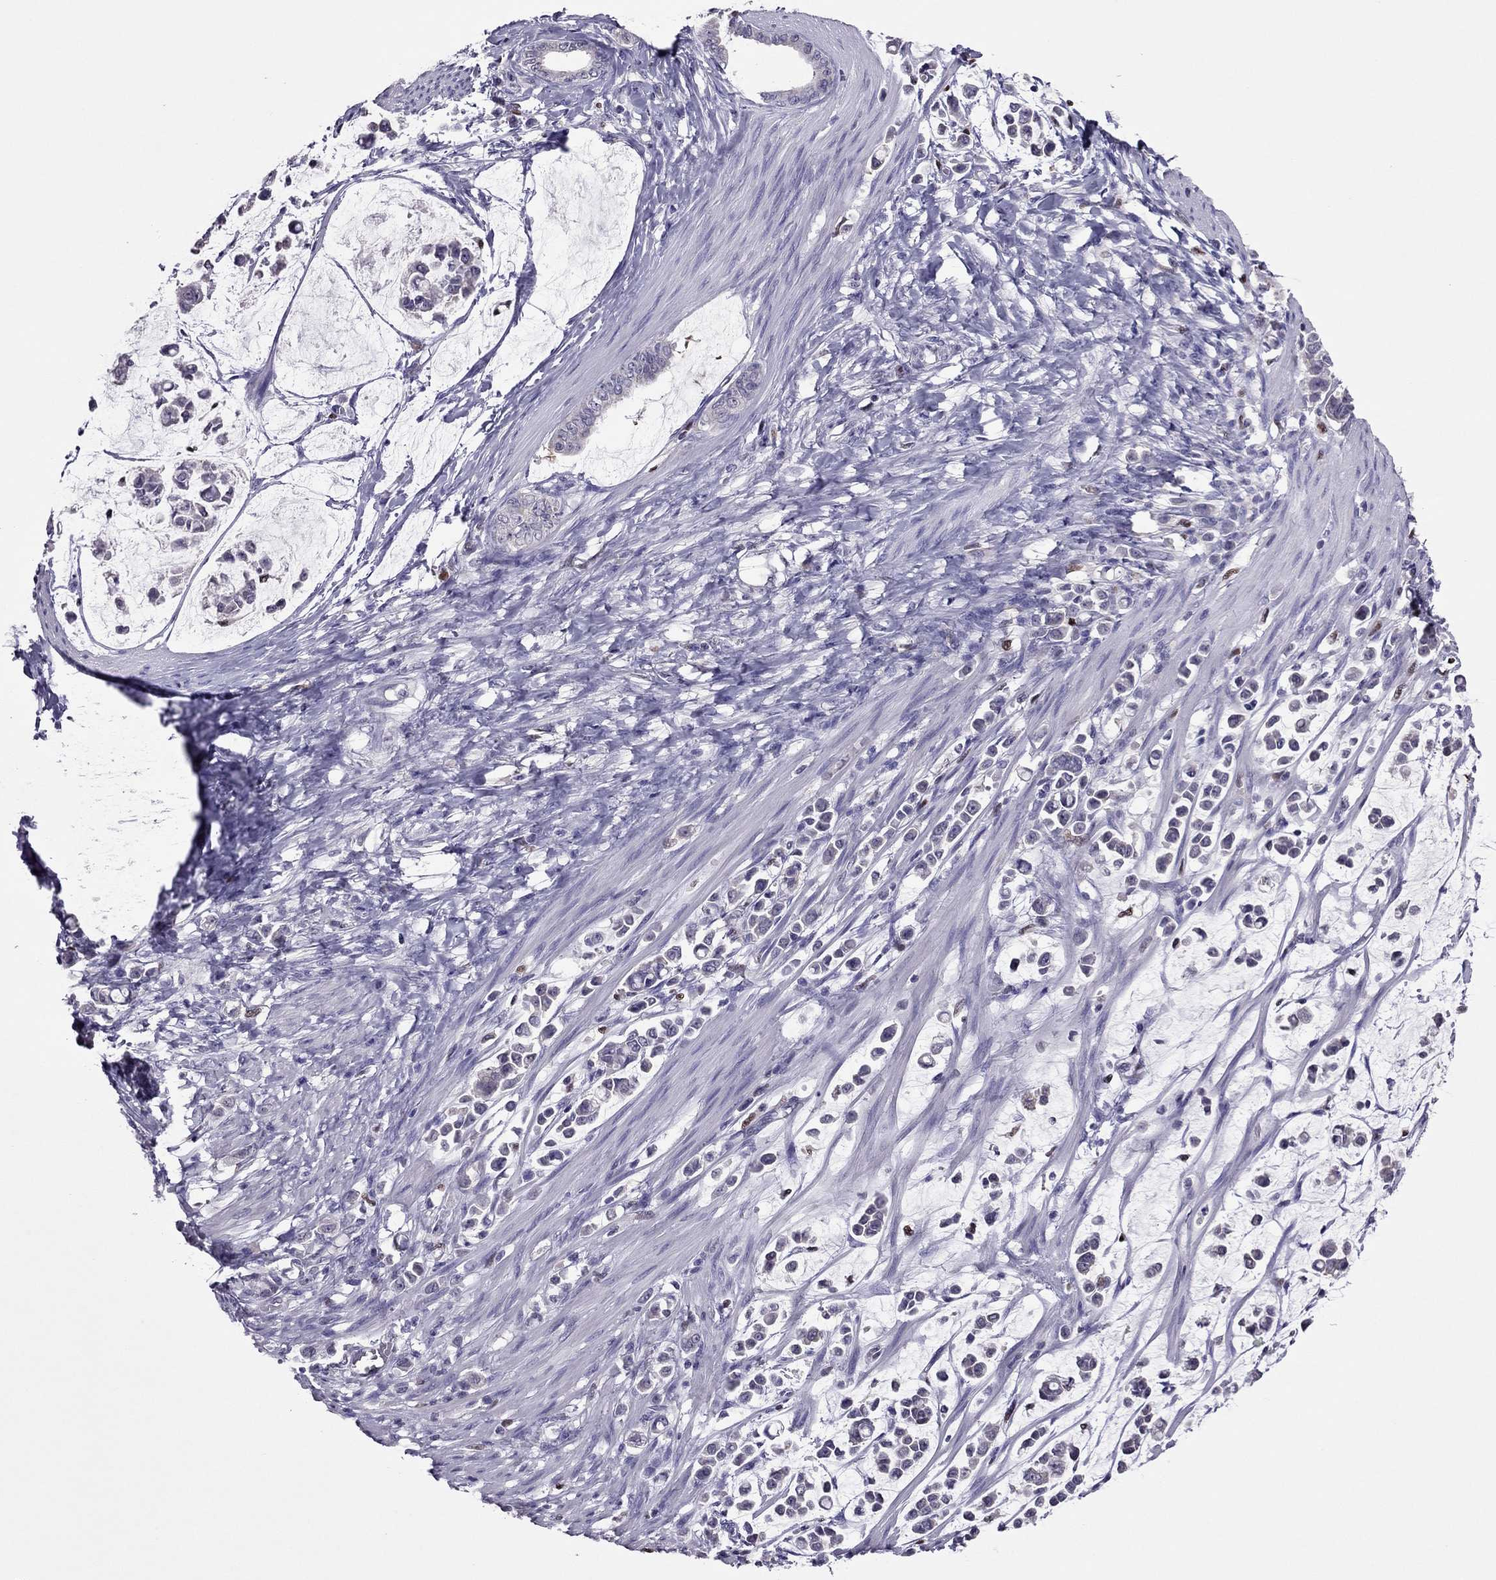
{"staining": {"intensity": "negative", "quantity": "none", "location": "none"}, "tissue": "stomach cancer", "cell_type": "Tumor cells", "image_type": "cancer", "snomed": [{"axis": "morphology", "description": "Adenocarcinoma, NOS"}, {"axis": "topography", "description": "Stomach"}], "caption": "Immunohistochemistry of stomach adenocarcinoma exhibits no staining in tumor cells. (DAB (3,3'-diaminobenzidine) immunohistochemistry (IHC) visualized using brightfield microscopy, high magnification).", "gene": "SPINT3", "patient": {"sex": "male", "age": 82}}